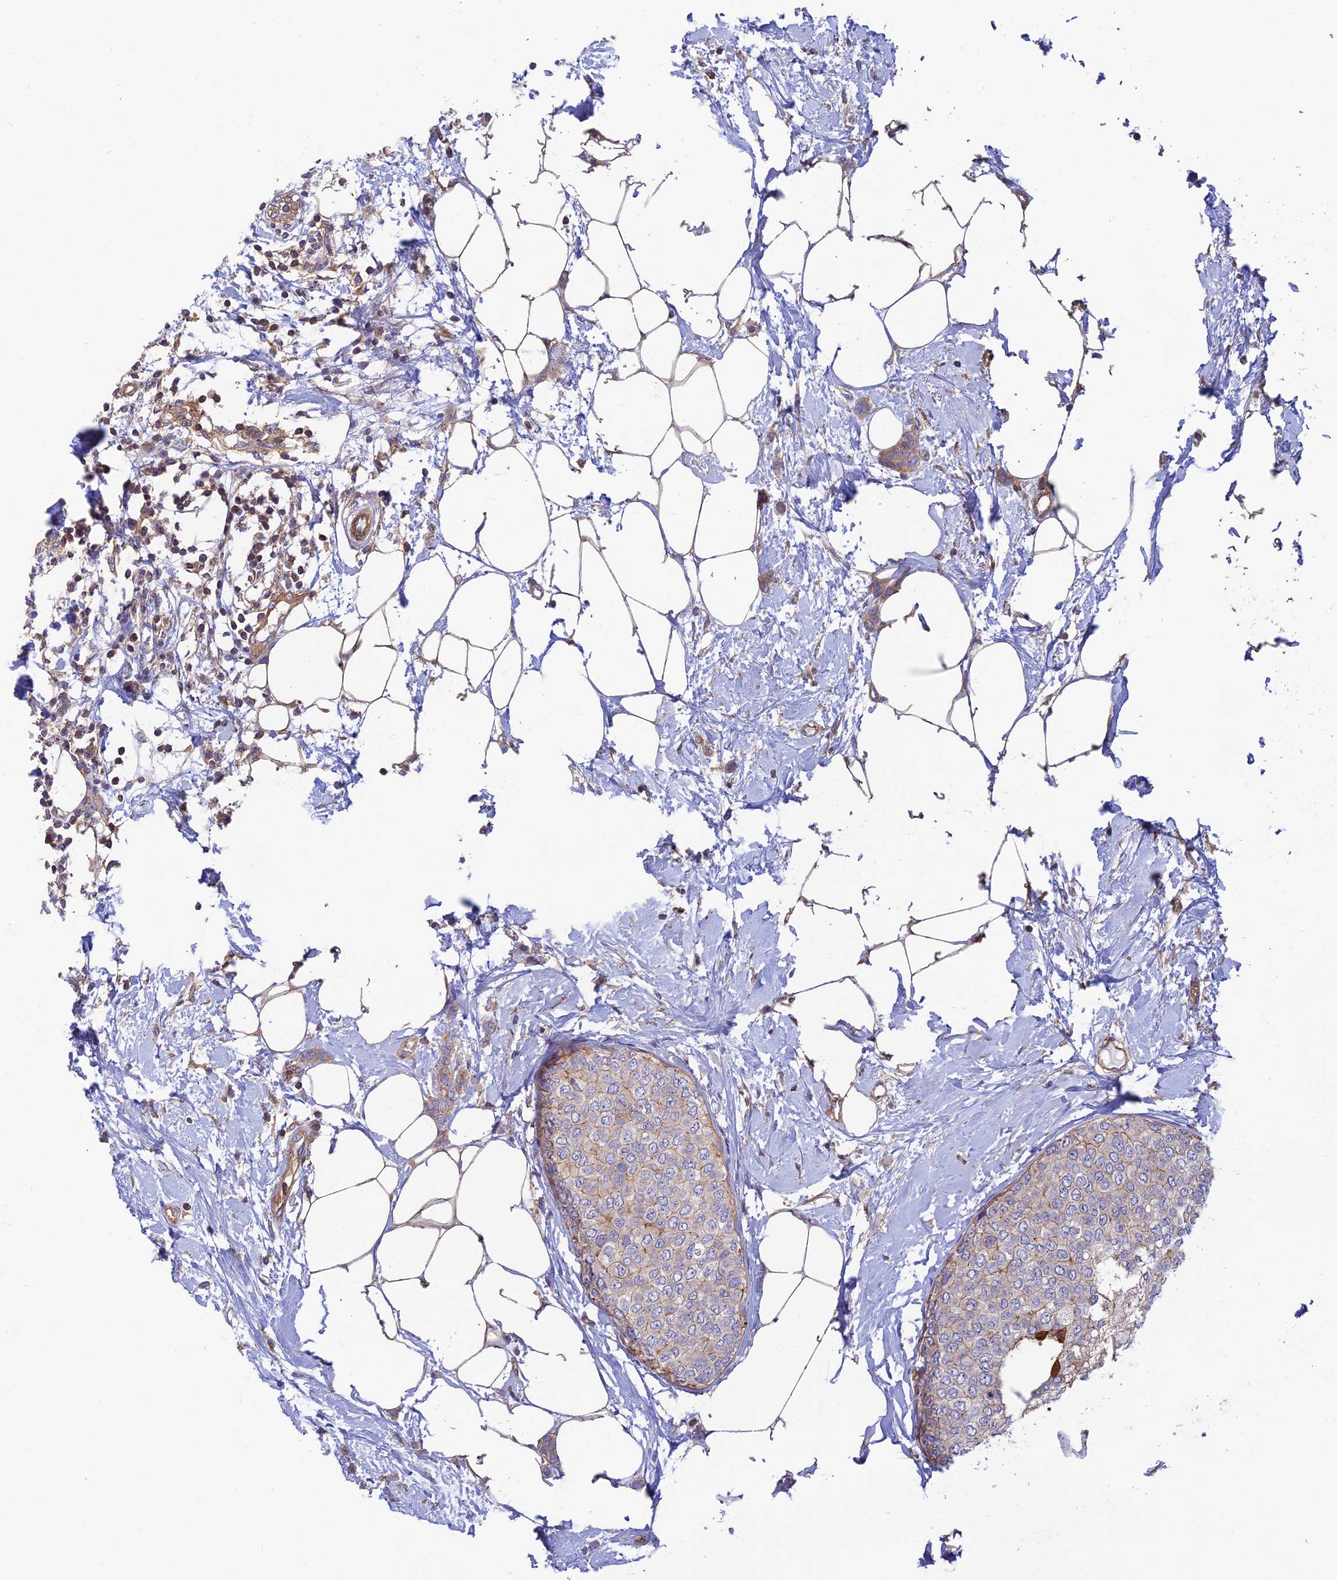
{"staining": {"intensity": "weak", "quantity": "25%-75%", "location": "cytoplasmic/membranous"}, "tissue": "breast cancer", "cell_type": "Tumor cells", "image_type": "cancer", "snomed": [{"axis": "morphology", "description": "Duct carcinoma"}, {"axis": "topography", "description": "Breast"}], "caption": "This photomicrograph exhibits breast cancer stained with IHC to label a protein in brown. The cytoplasmic/membranous of tumor cells show weak positivity for the protein. Nuclei are counter-stained blue.", "gene": "PPP1R12C", "patient": {"sex": "female", "age": 72}}